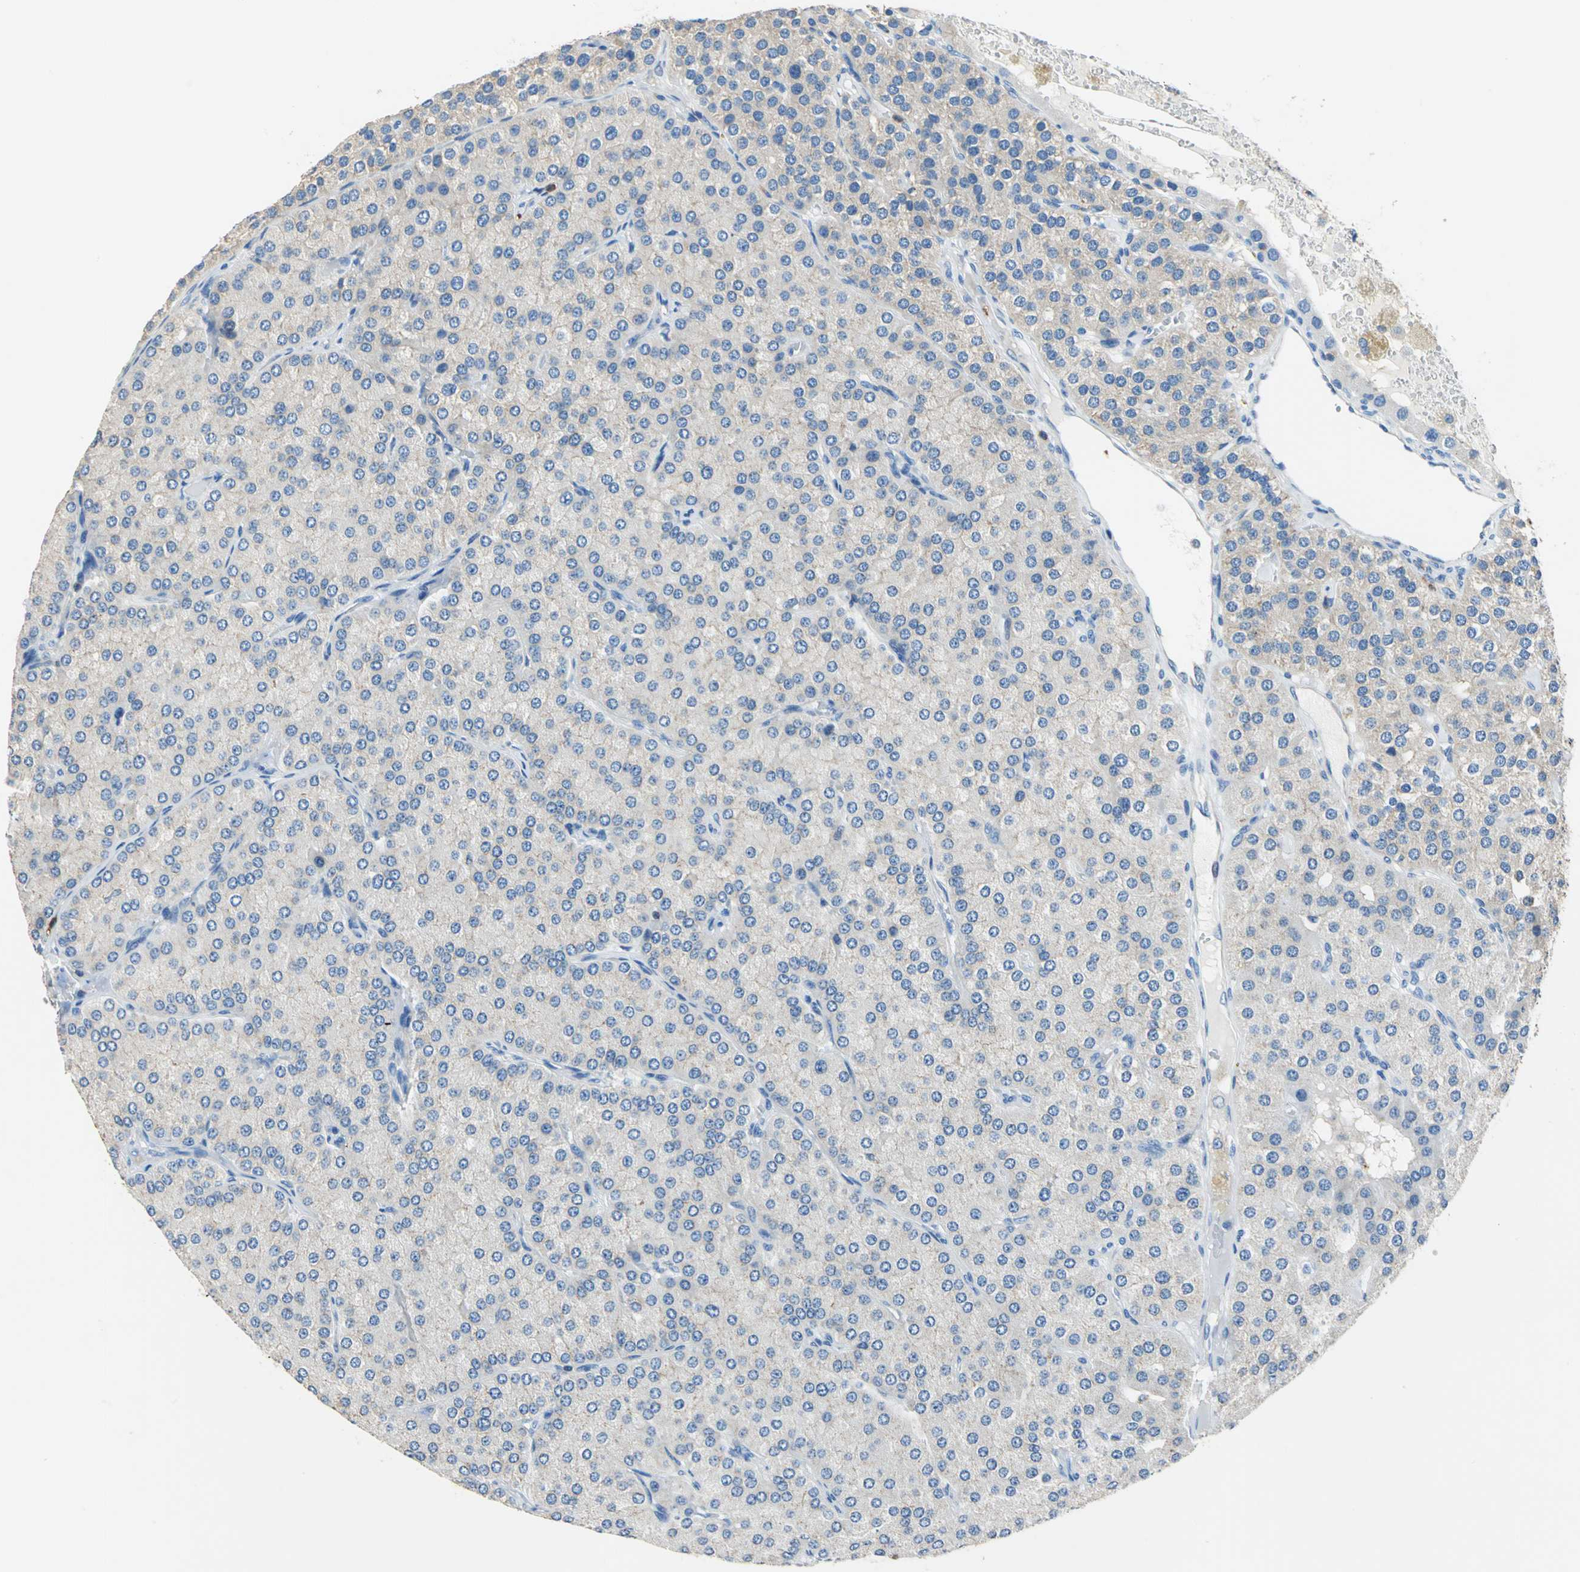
{"staining": {"intensity": "weak", "quantity": "25%-75%", "location": "cytoplasmic/membranous"}, "tissue": "parathyroid gland", "cell_type": "Glandular cells", "image_type": "normal", "snomed": [{"axis": "morphology", "description": "Normal tissue, NOS"}, {"axis": "morphology", "description": "Adenoma, NOS"}, {"axis": "topography", "description": "Parathyroid gland"}], "caption": "A high-resolution image shows IHC staining of benign parathyroid gland, which reveals weak cytoplasmic/membranous staining in approximately 25%-75% of glandular cells.", "gene": "SEPTIN11", "patient": {"sex": "female", "age": 86}}